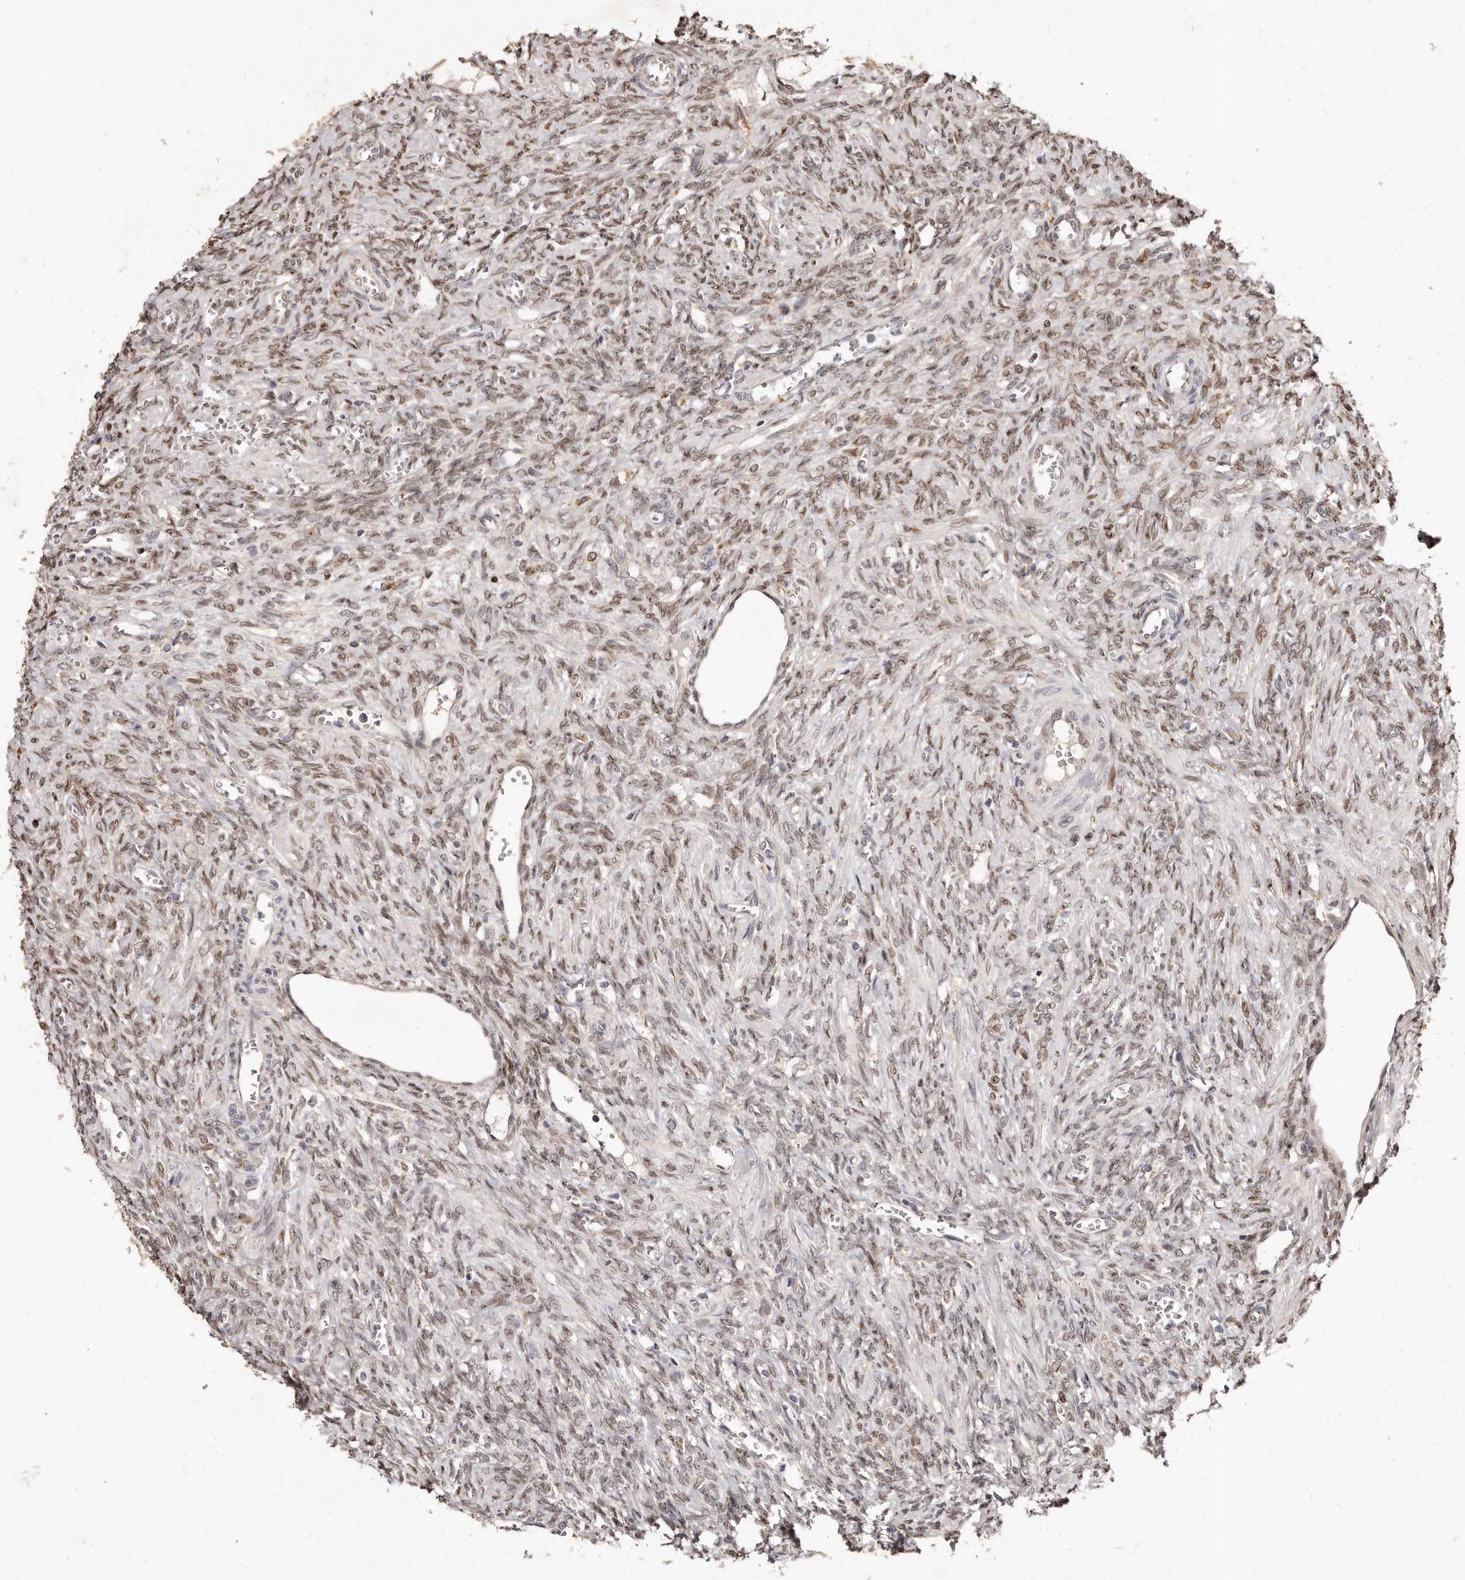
{"staining": {"intensity": "moderate", "quantity": ">75%", "location": "cytoplasmic/membranous,nuclear"}, "tissue": "ovary", "cell_type": "Ovarian stroma cells", "image_type": "normal", "snomed": [{"axis": "morphology", "description": "Normal tissue, NOS"}, {"axis": "topography", "description": "Ovary"}], "caption": "Immunohistochemical staining of unremarkable human ovary exhibits moderate cytoplasmic/membranous,nuclear protein positivity in approximately >75% of ovarian stroma cells. The staining is performed using DAB (3,3'-diaminobenzidine) brown chromogen to label protein expression. The nuclei are counter-stained blue using hematoxylin.", "gene": "HASPIN", "patient": {"sex": "female", "age": 41}}